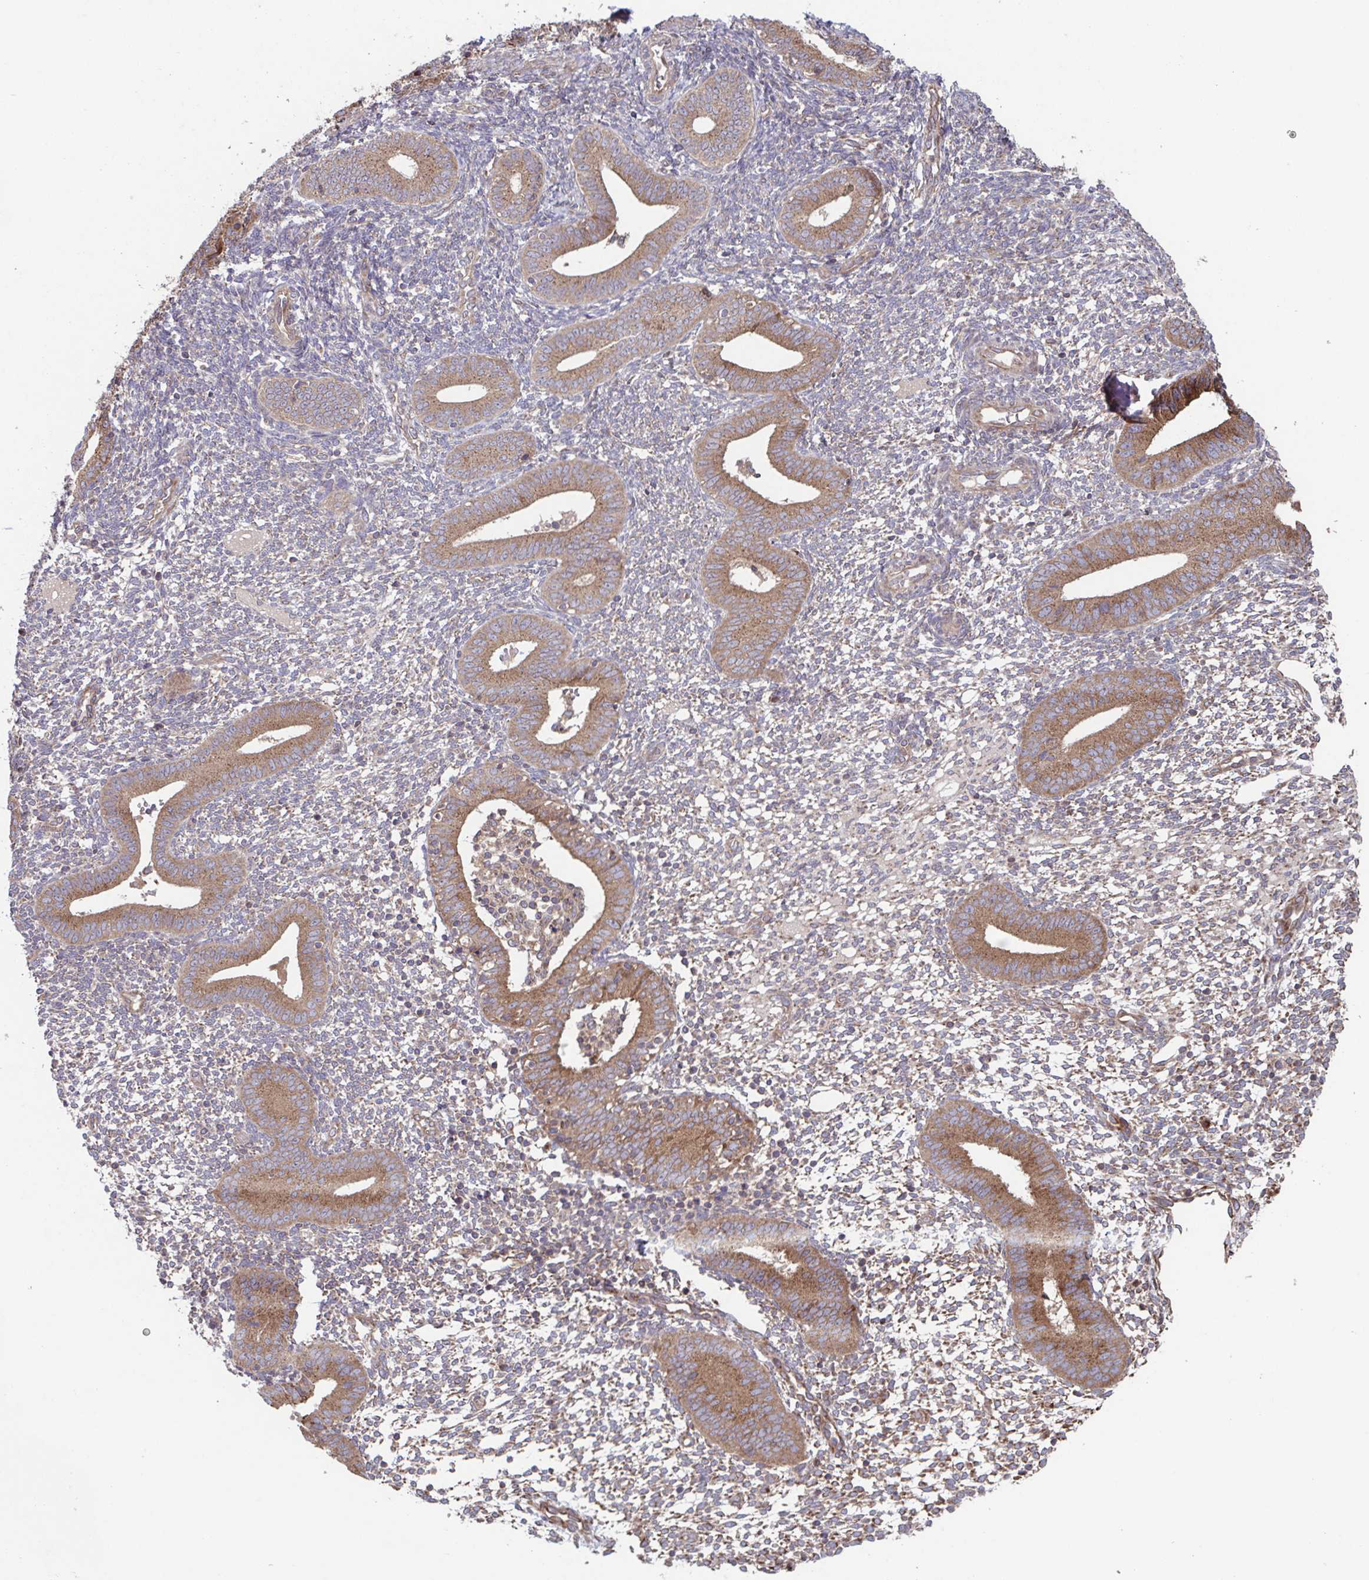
{"staining": {"intensity": "weak", "quantity": "25%-75%", "location": "cytoplasmic/membranous"}, "tissue": "endometrium", "cell_type": "Cells in endometrial stroma", "image_type": "normal", "snomed": [{"axis": "morphology", "description": "Normal tissue, NOS"}, {"axis": "topography", "description": "Endometrium"}], "caption": "This is a histology image of immunohistochemistry staining of normal endometrium, which shows weak staining in the cytoplasmic/membranous of cells in endometrial stroma.", "gene": "COPB1", "patient": {"sex": "female", "age": 40}}